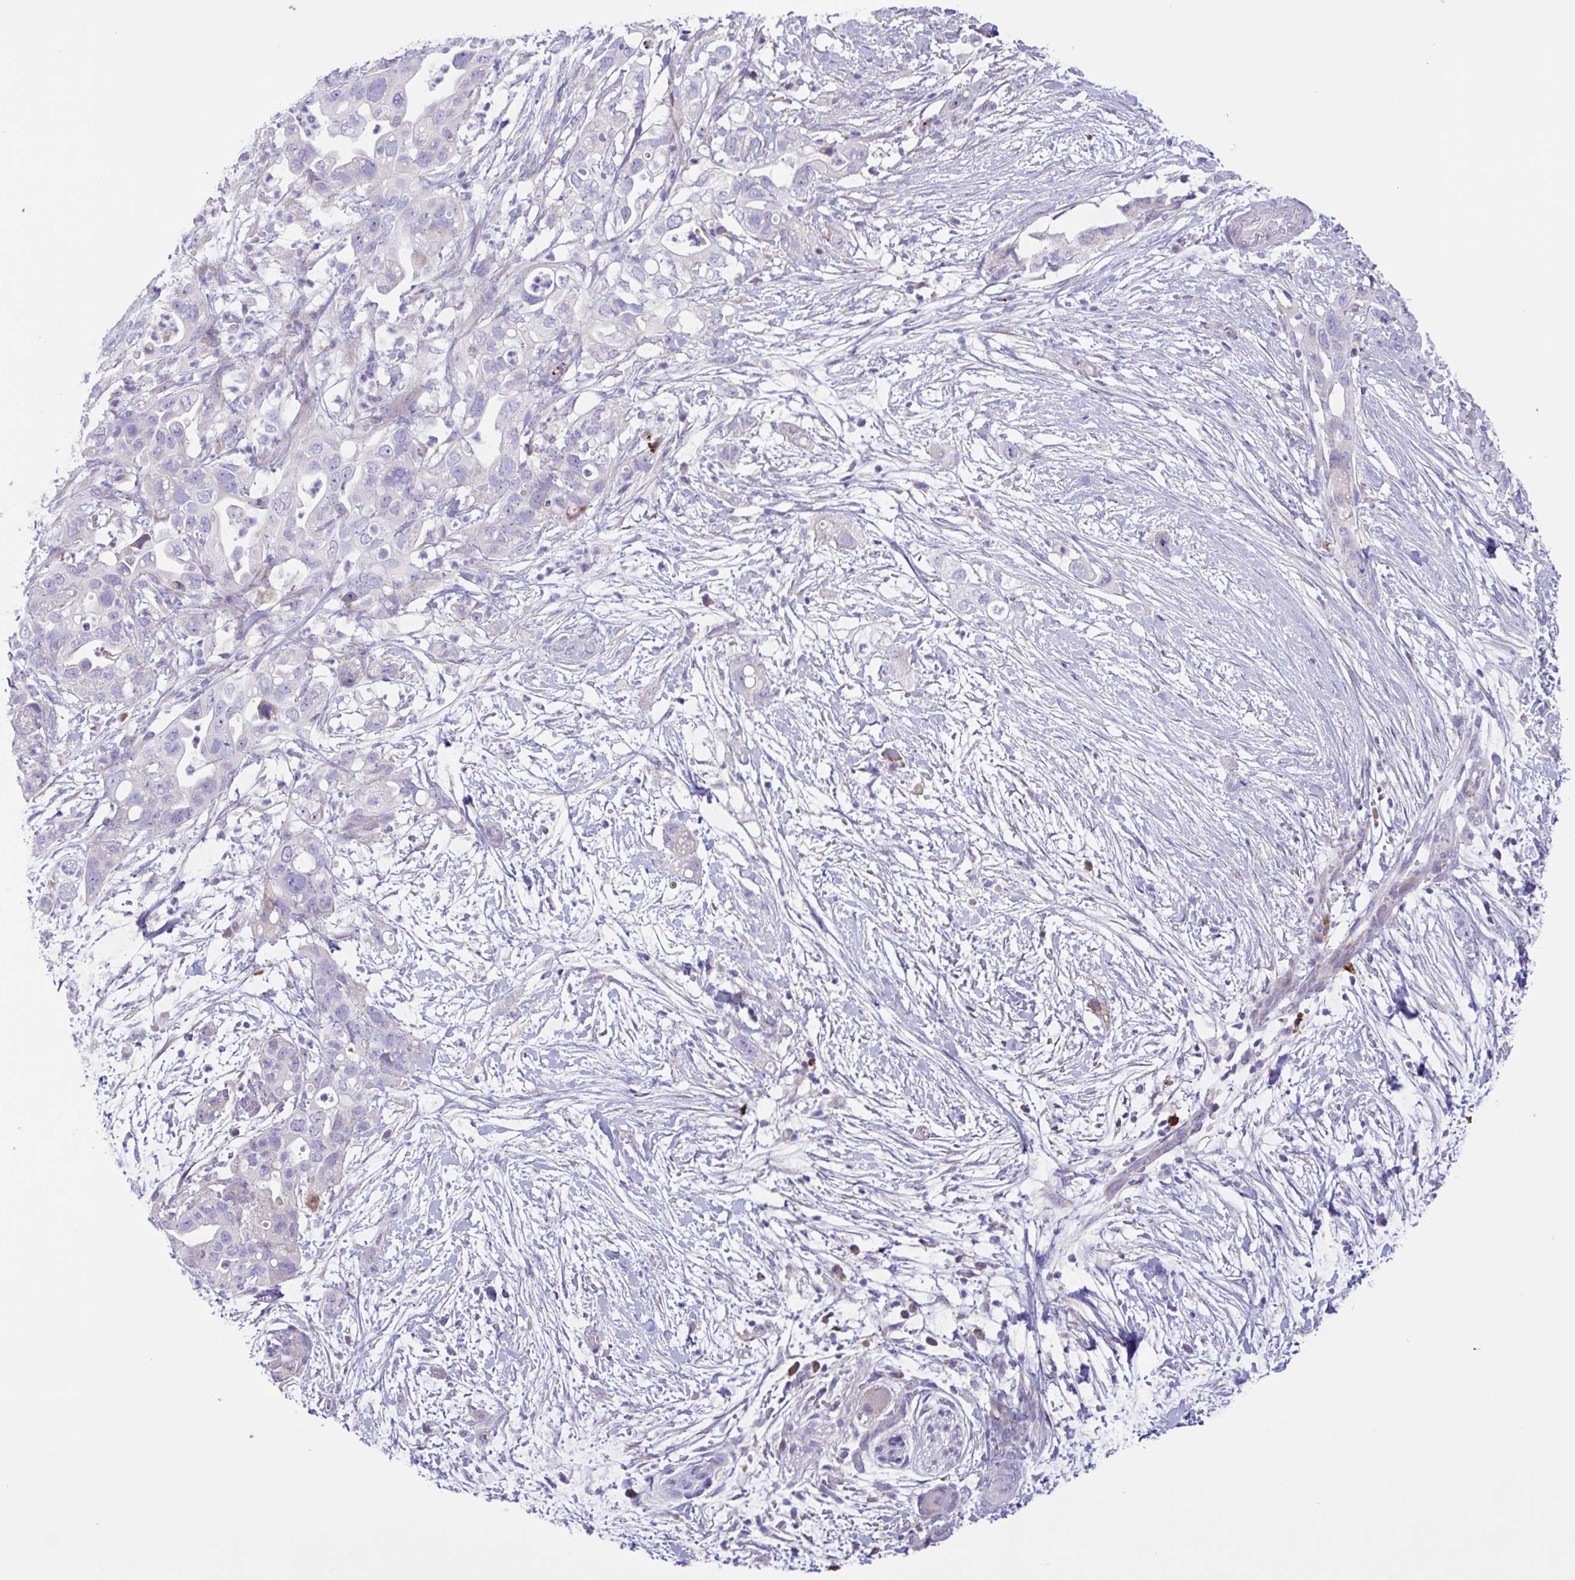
{"staining": {"intensity": "negative", "quantity": "none", "location": "none"}, "tissue": "pancreatic cancer", "cell_type": "Tumor cells", "image_type": "cancer", "snomed": [{"axis": "morphology", "description": "Adenocarcinoma, NOS"}, {"axis": "topography", "description": "Pancreas"}], "caption": "Tumor cells are negative for brown protein staining in pancreatic cancer (adenocarcinoma). Brightfield microscopy of IHC stained with DAB (3,3'-diaminobenzidine) (brown) and hematoxylin (blue), captured at high magnification.", "gene": "DSC3", "patient": {"sex": "female", "age": 72}}